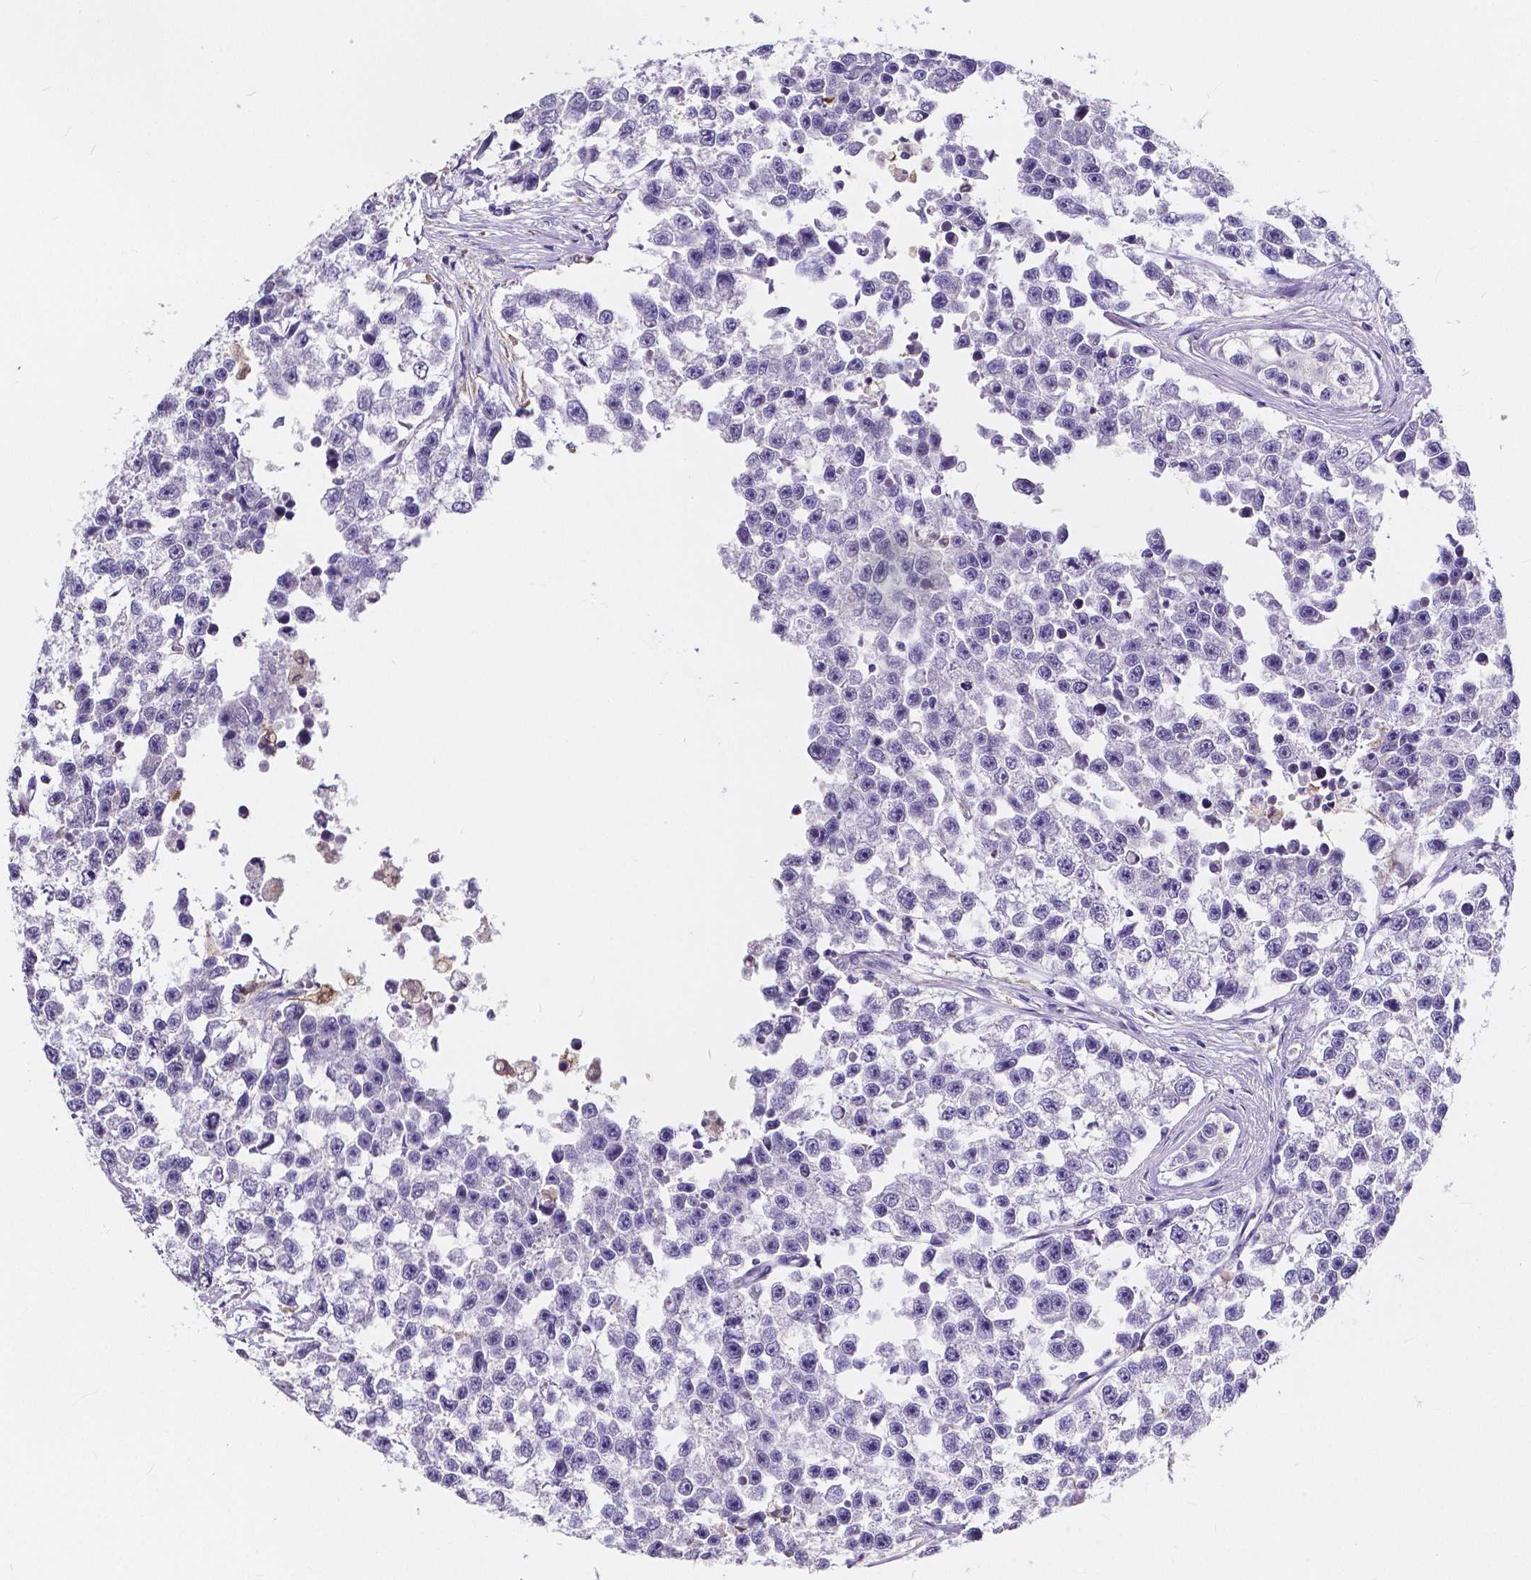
{"staining": {"intensity": "negative", "quantity": "none", "location": "none"}, "tissue": "testis cancer", "cell_type": "Tumor cells", "image_type": "cancer", "snomed": [{"axis": "morphology", "description": "Seminoma, NOS"}, {"axis": "topography", "description": "Testis"}], "caption": "High magnification brightfield microscopy of testis cancer (seminoma) stained with DAB (brown) and counterstained with hematoxylin (blue): tumor cells show no significant staining.", "gene": "ACP5", "patient": {"sex": "male", "age": 26}}